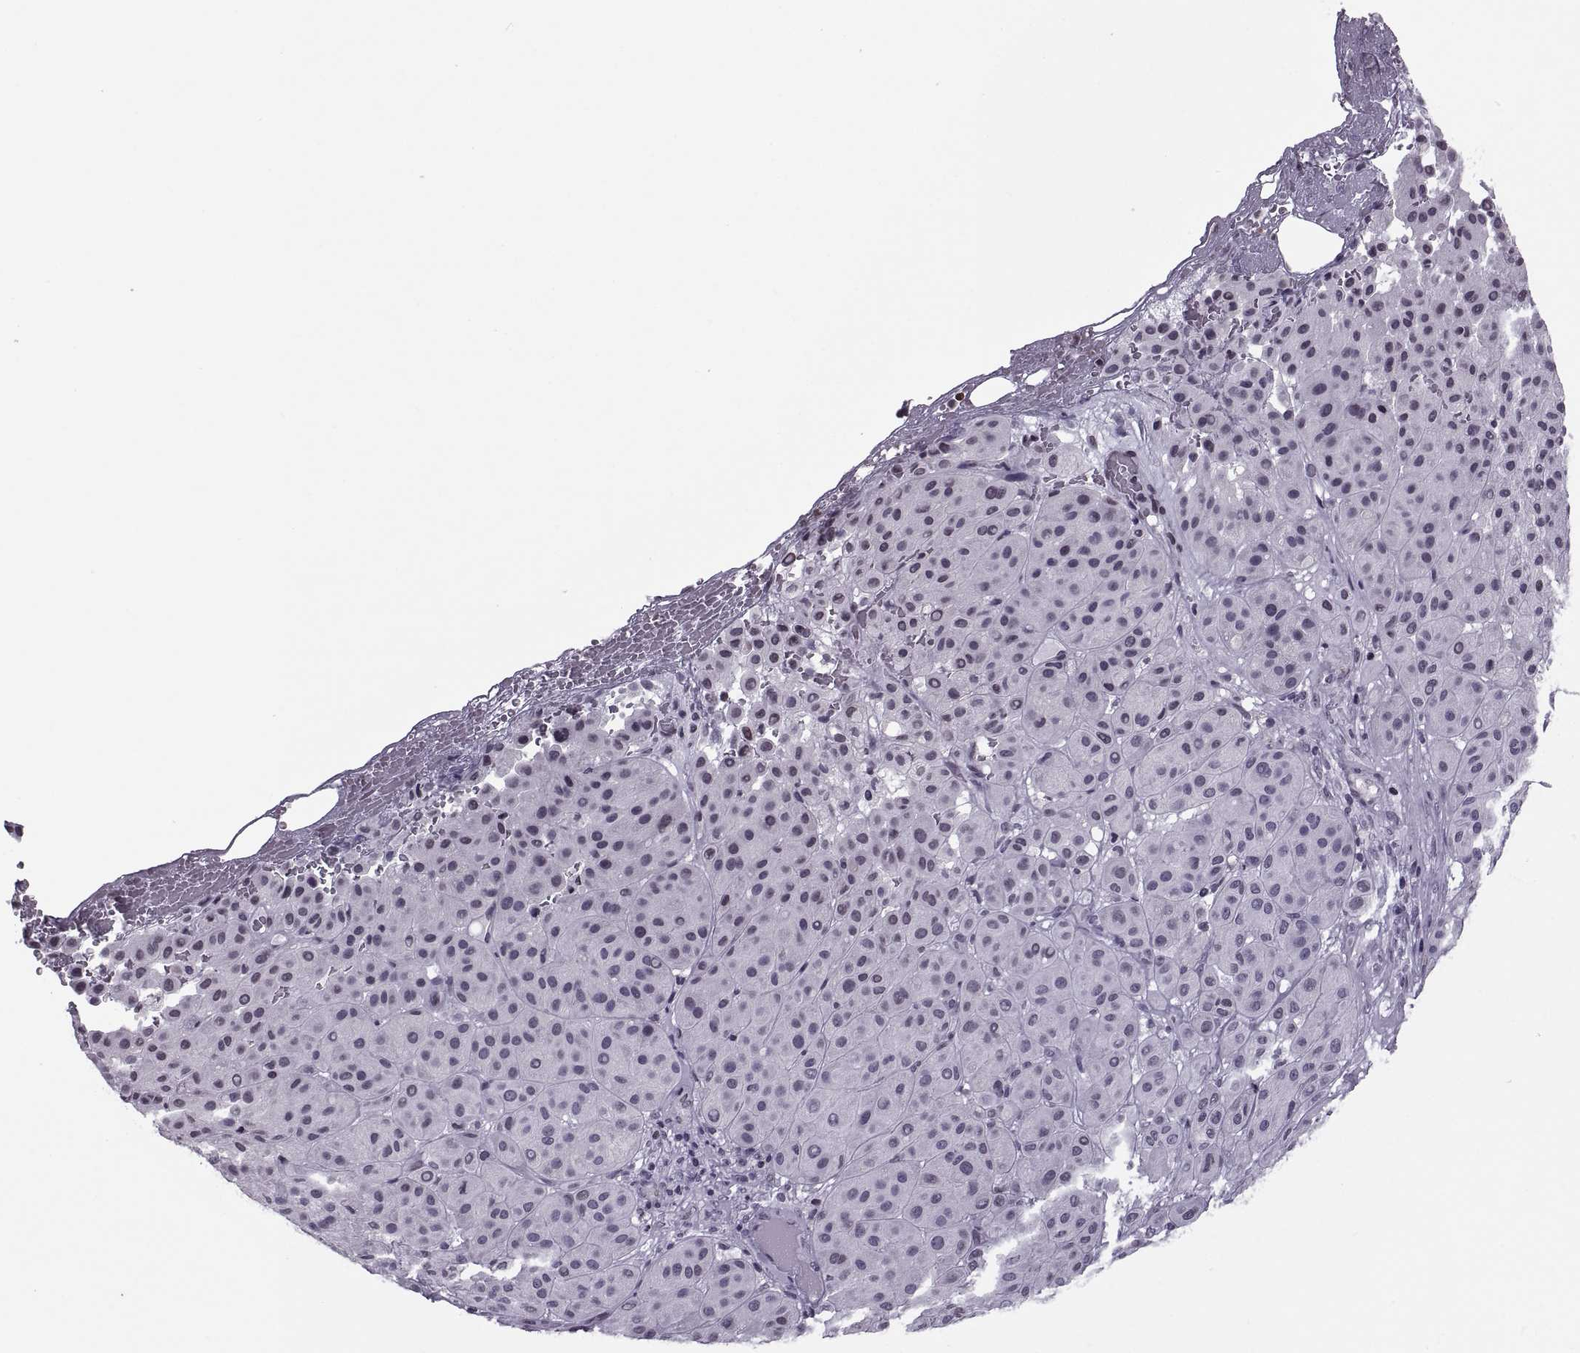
{"staining": {"intensity": "negative", "quantity": "none", "location": "none"}, "tissue": "melanoma", "cell_type": "Tumor cells", "image_type": "cancer", "snomed": [{"axis": "morphology", "description": "Malignant melanoma, Metastatic site"}, {"axis": "topography", "description": "Smooth muscle"}], "caption": "Immunohistochemical staining of human melanoma reveals no significant staining in tumor cells.", "gene": "H1-8", "patient": {"sex": "male", "age": 41}}